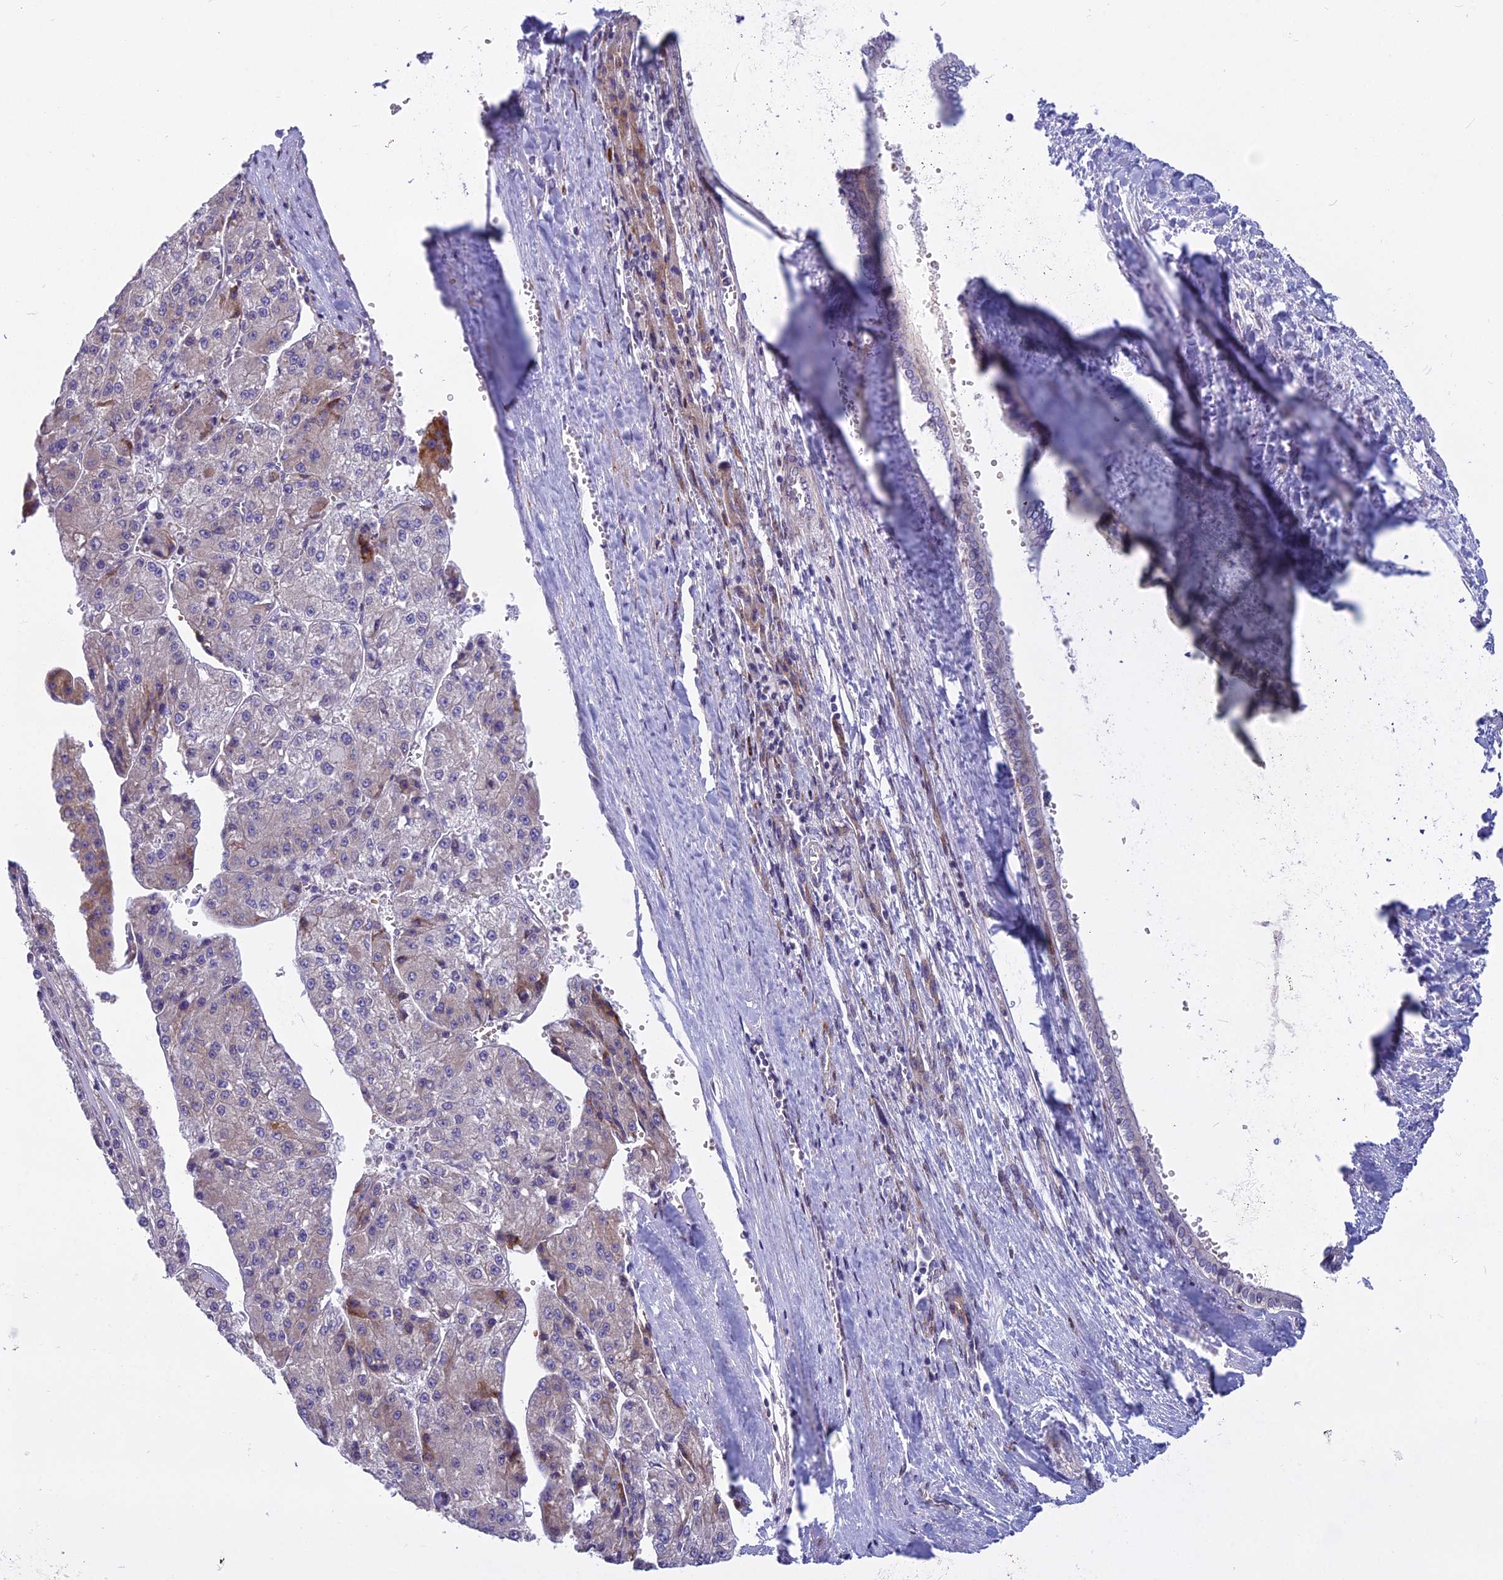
{"staining": {"intensity": "weak", "quantity": "<25%", "location": "cytoplasmic/membranous"}, "tissue": "liver cancer", "cell_type": "Tumor cells", "image_type": "cancer", "snomed": [{"axis": "morphology", "description": "Carcinoma, Hepatocellular, NOS"}, {"axis": "topography", "description": "Liver"}], "caption": "This photomicrograph is of hepatocellular carcinoma (liver) stained with immunohistochemistry (IHC) to label a protein in brown with the nuclei are counter-stained blue. There is no staining in tumor cells.", "gene": "PCDHB14", "patient": {"sex": "female", "age": 73}}